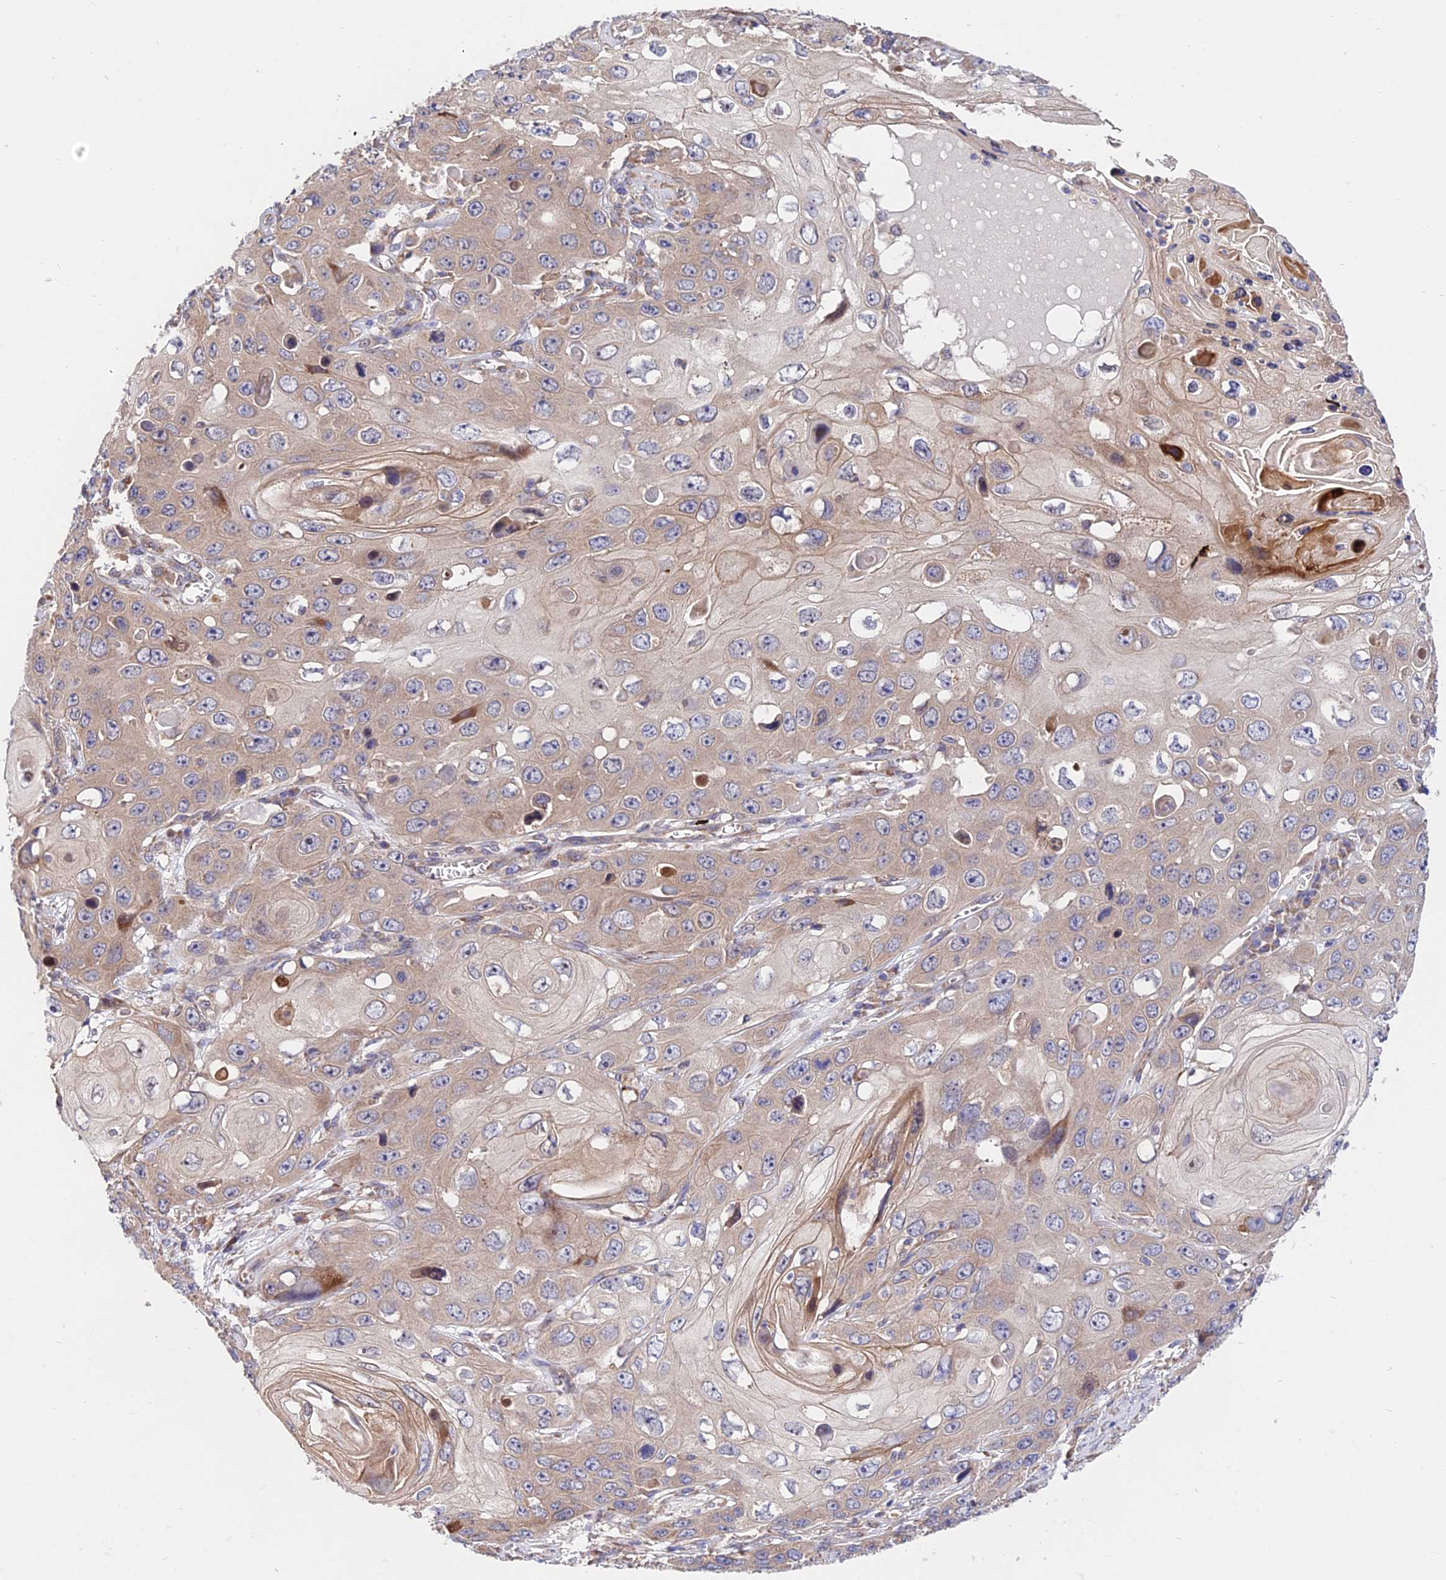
{"staining": {"intensity": "moderate", "quantity": "<25%", "location": "cytoplasmic/membranous"}, "tissue": "skin cancer", "cell_type": "Tumor cells", "image_type": "cancer", "snomed": [{"axis": "morphology", "description": "Squamous cell carcinoma, NOS"}, {"axis": "topography", "description": "Skin"}], "caption": "A high-resolution photomicrograph shows immunohistochemistry staining of squamous cell carcinoma (skin), which exhibits moderate cytoplasmic/membranous positivity in approximately <25% of tumor cells.", "gene": "CDC37L1", "patient": {"sex": "male", "age": 55}}